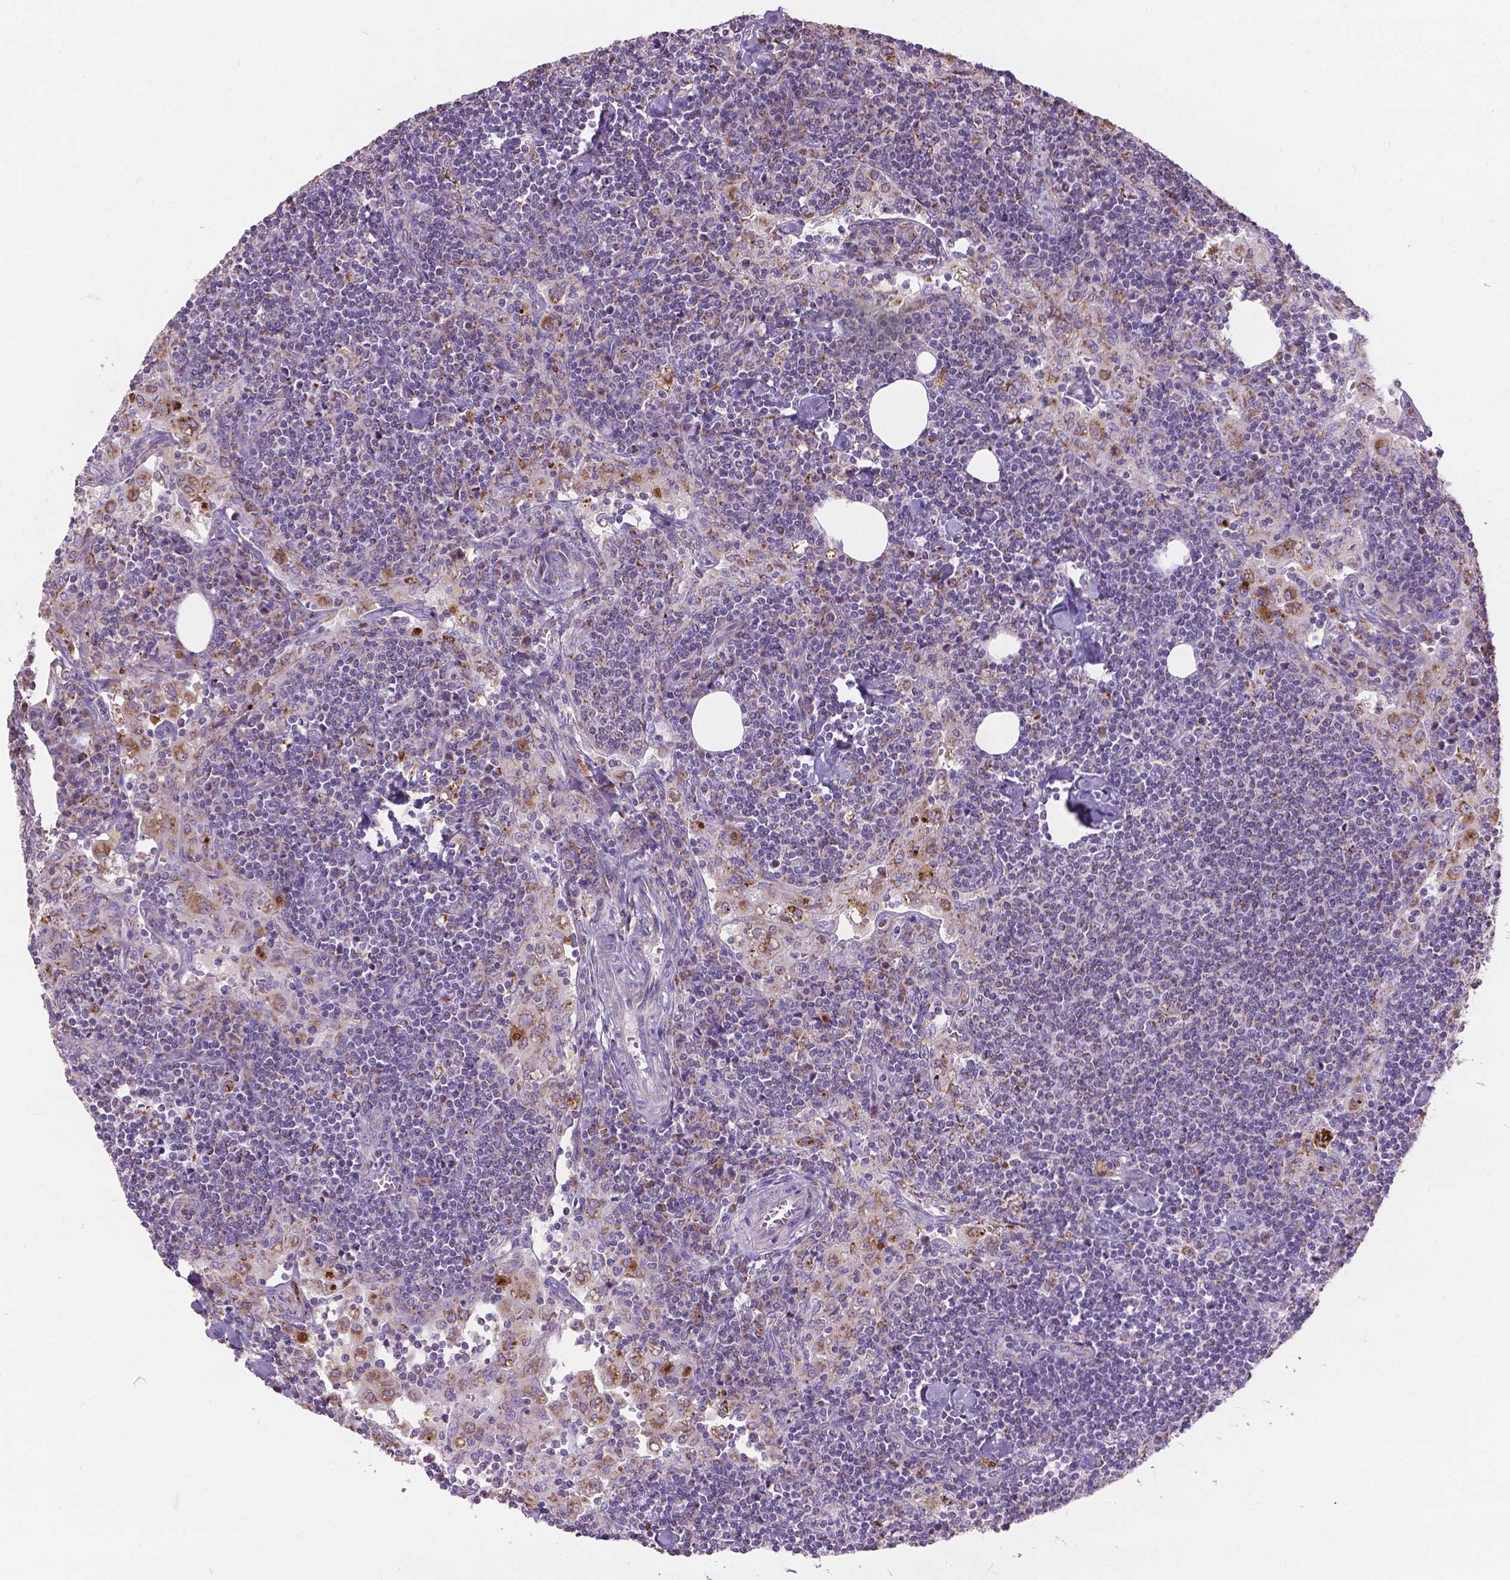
{"staining": {"intensity": "strong", "quantity": "25%-75%", "location": "cytoplasmic/membranous"}, "tissue": "lymph node", "cell_type": "Germinal center cells", "image_type": "normal", "snomed": [{"axis": "morphology", "description": "Normal tissue, NOS"}, {"axis": "topography", "description": "Lymph node"}], "caption": "Human lymph node stained with a protein marker shows strong staining in germinal center cells.", "gene": "VDAC1", "patient": {"sex": "male", "age": 55}}